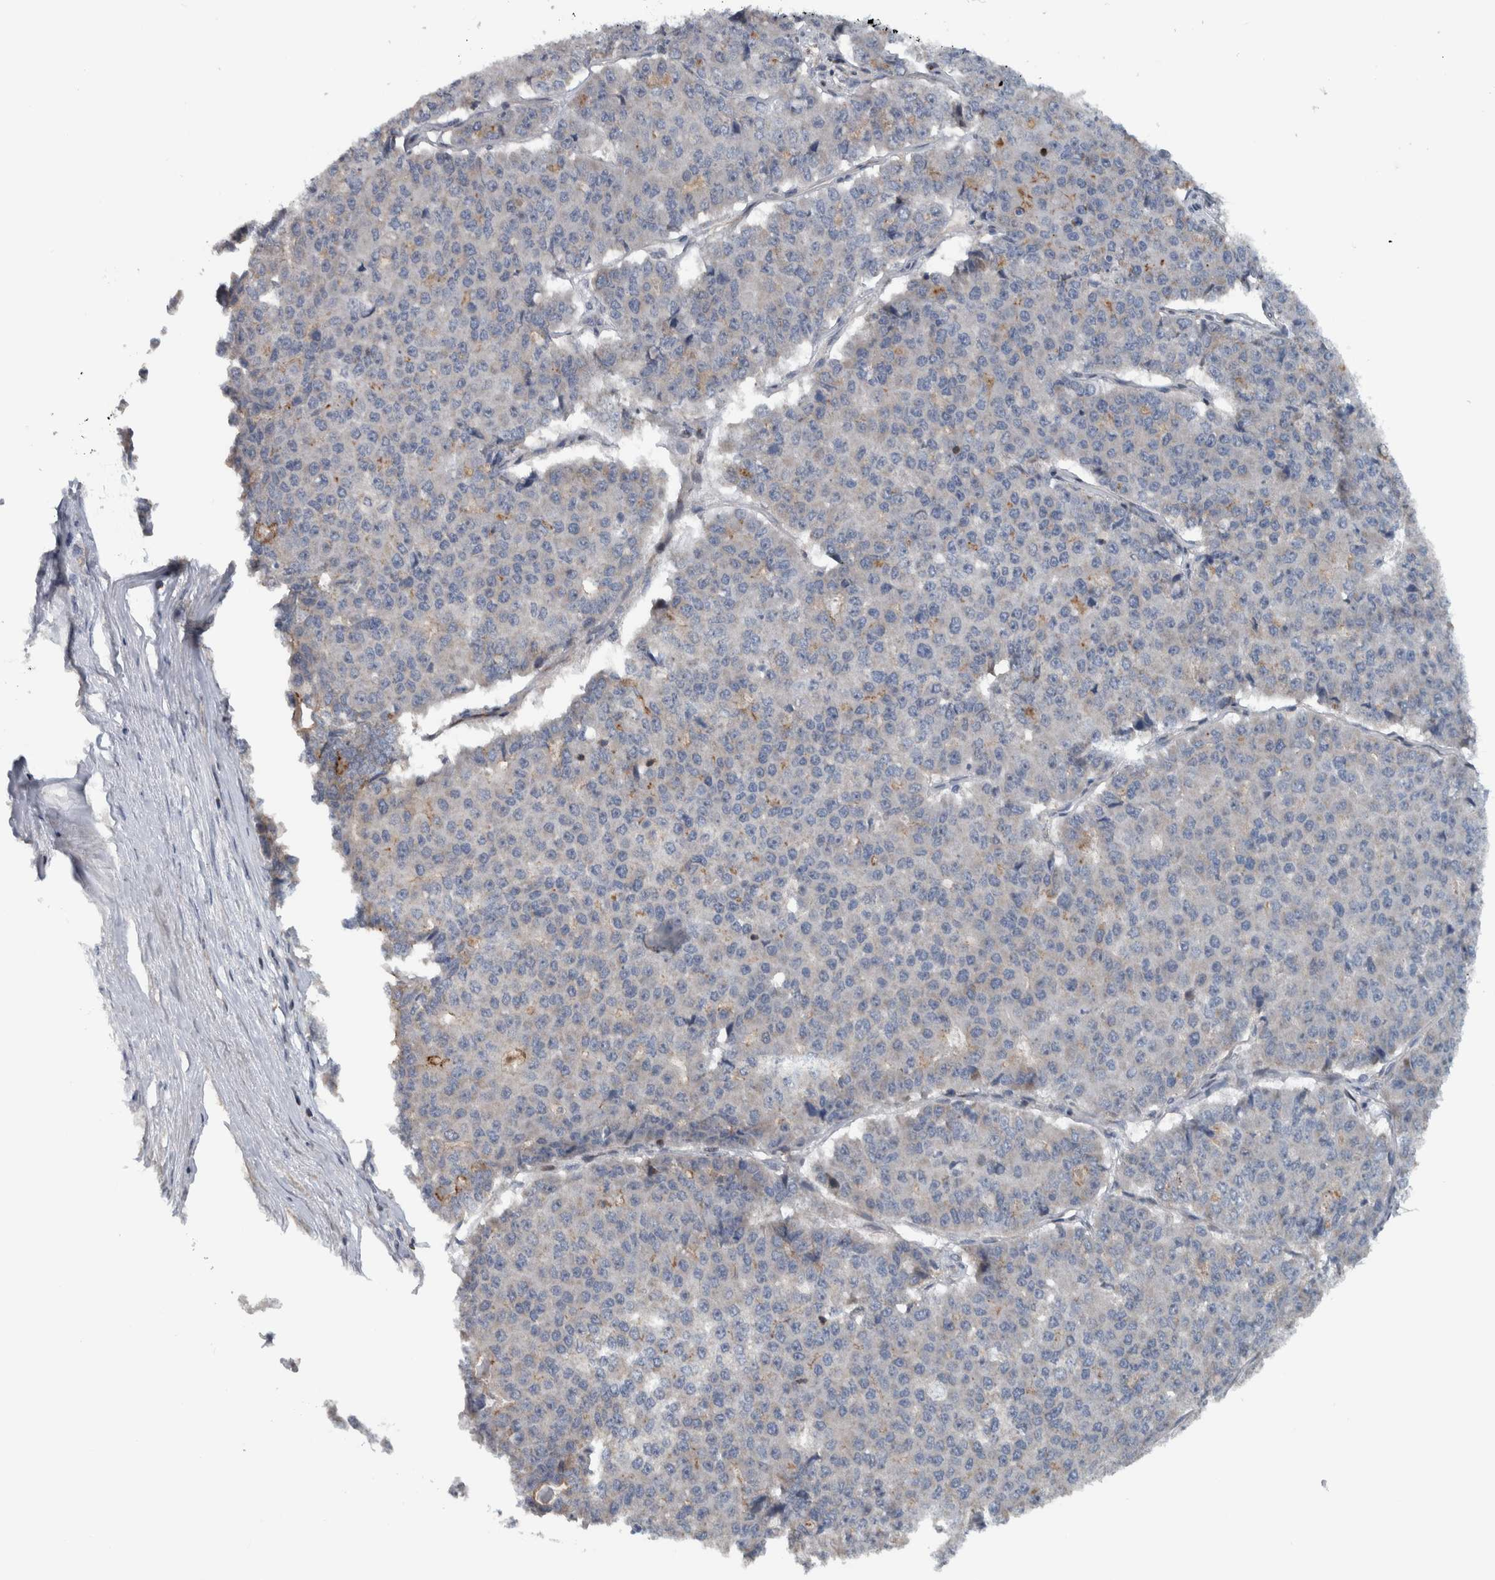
{"staining": {"intensity": "negative", "quantity": "none", "location": "none"}, "tissue": "pancreatic cancer", "cell_type": "Tumor cells", "image_type": "cancer", "snomed": [{"axis": "morphology", "description": "Adenocarcinoma, NOS"}, {"axis": "topography", "description": "Pancreas"}], "caption": "The histopathology image displays no significant staining in tumor cells of pancreatic adenocarcinoma.", "gene": "BAIAP2L1", "patient": {"sex": "male", "age": 50}}